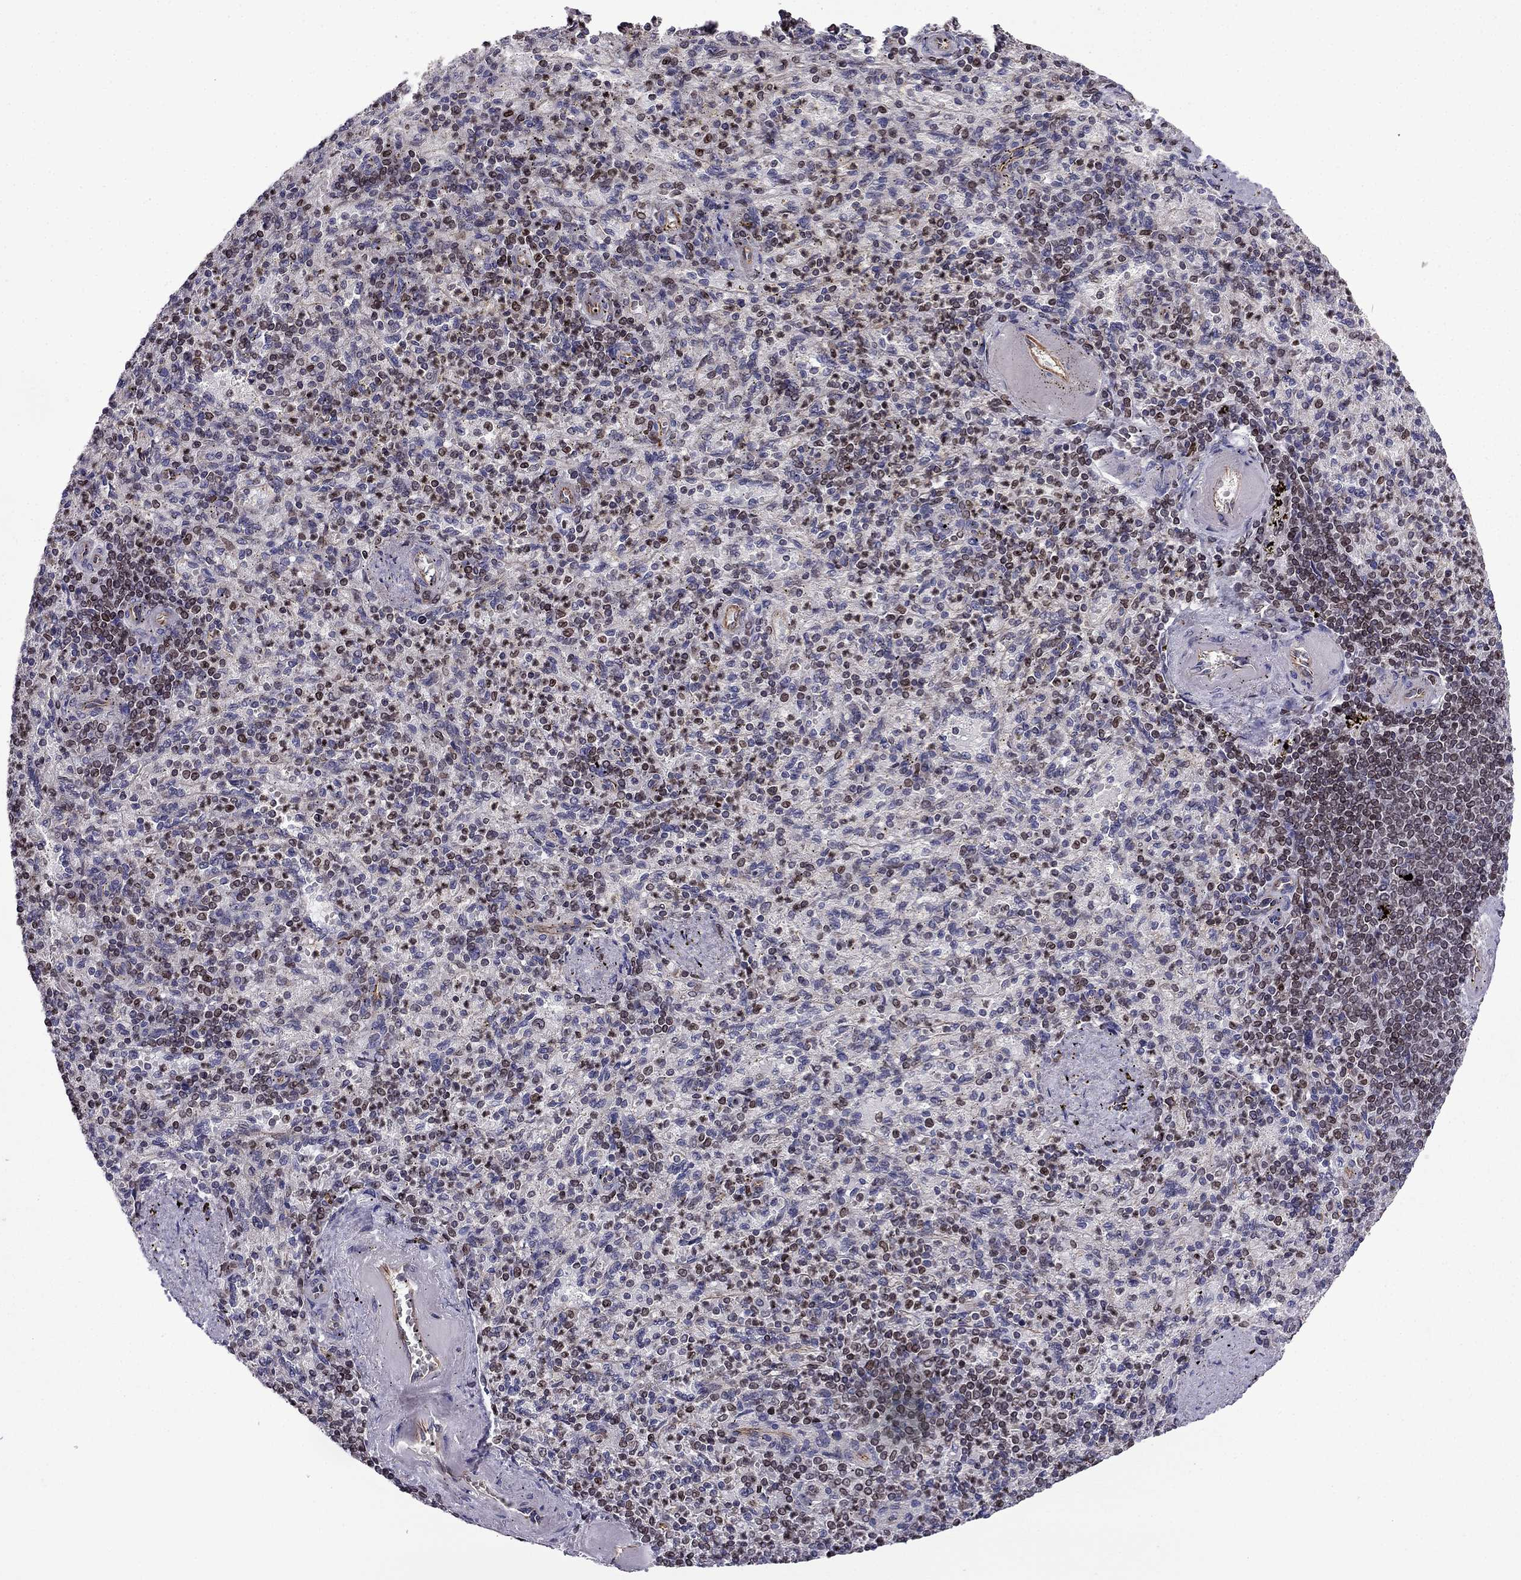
{"staining": {"intensity": "moderate", "quantity": "<25%", "location": "nuclear"}, "tissue": "spleen", "cell_type": "Cells in red pulp", "image_type": "normal", "snomed": [{"axis": "morphology", "description": "Normal tissue, NOS"}, {"axis": "topography", "description": "Spleen"}], "caption": "High-magnification brightfield microscopy of unremarkable spleen stained with DAB (brown) and counterstained with hematoxylin (blue). cells in red pulp exhibit moderate nuclear expression is appreciated in about<25% of cells. (Brightfield microscopy of DAB IHC at high magnification).", "gene": "CDC42BPA", "patient": {"sex": "female", "age": 74}}